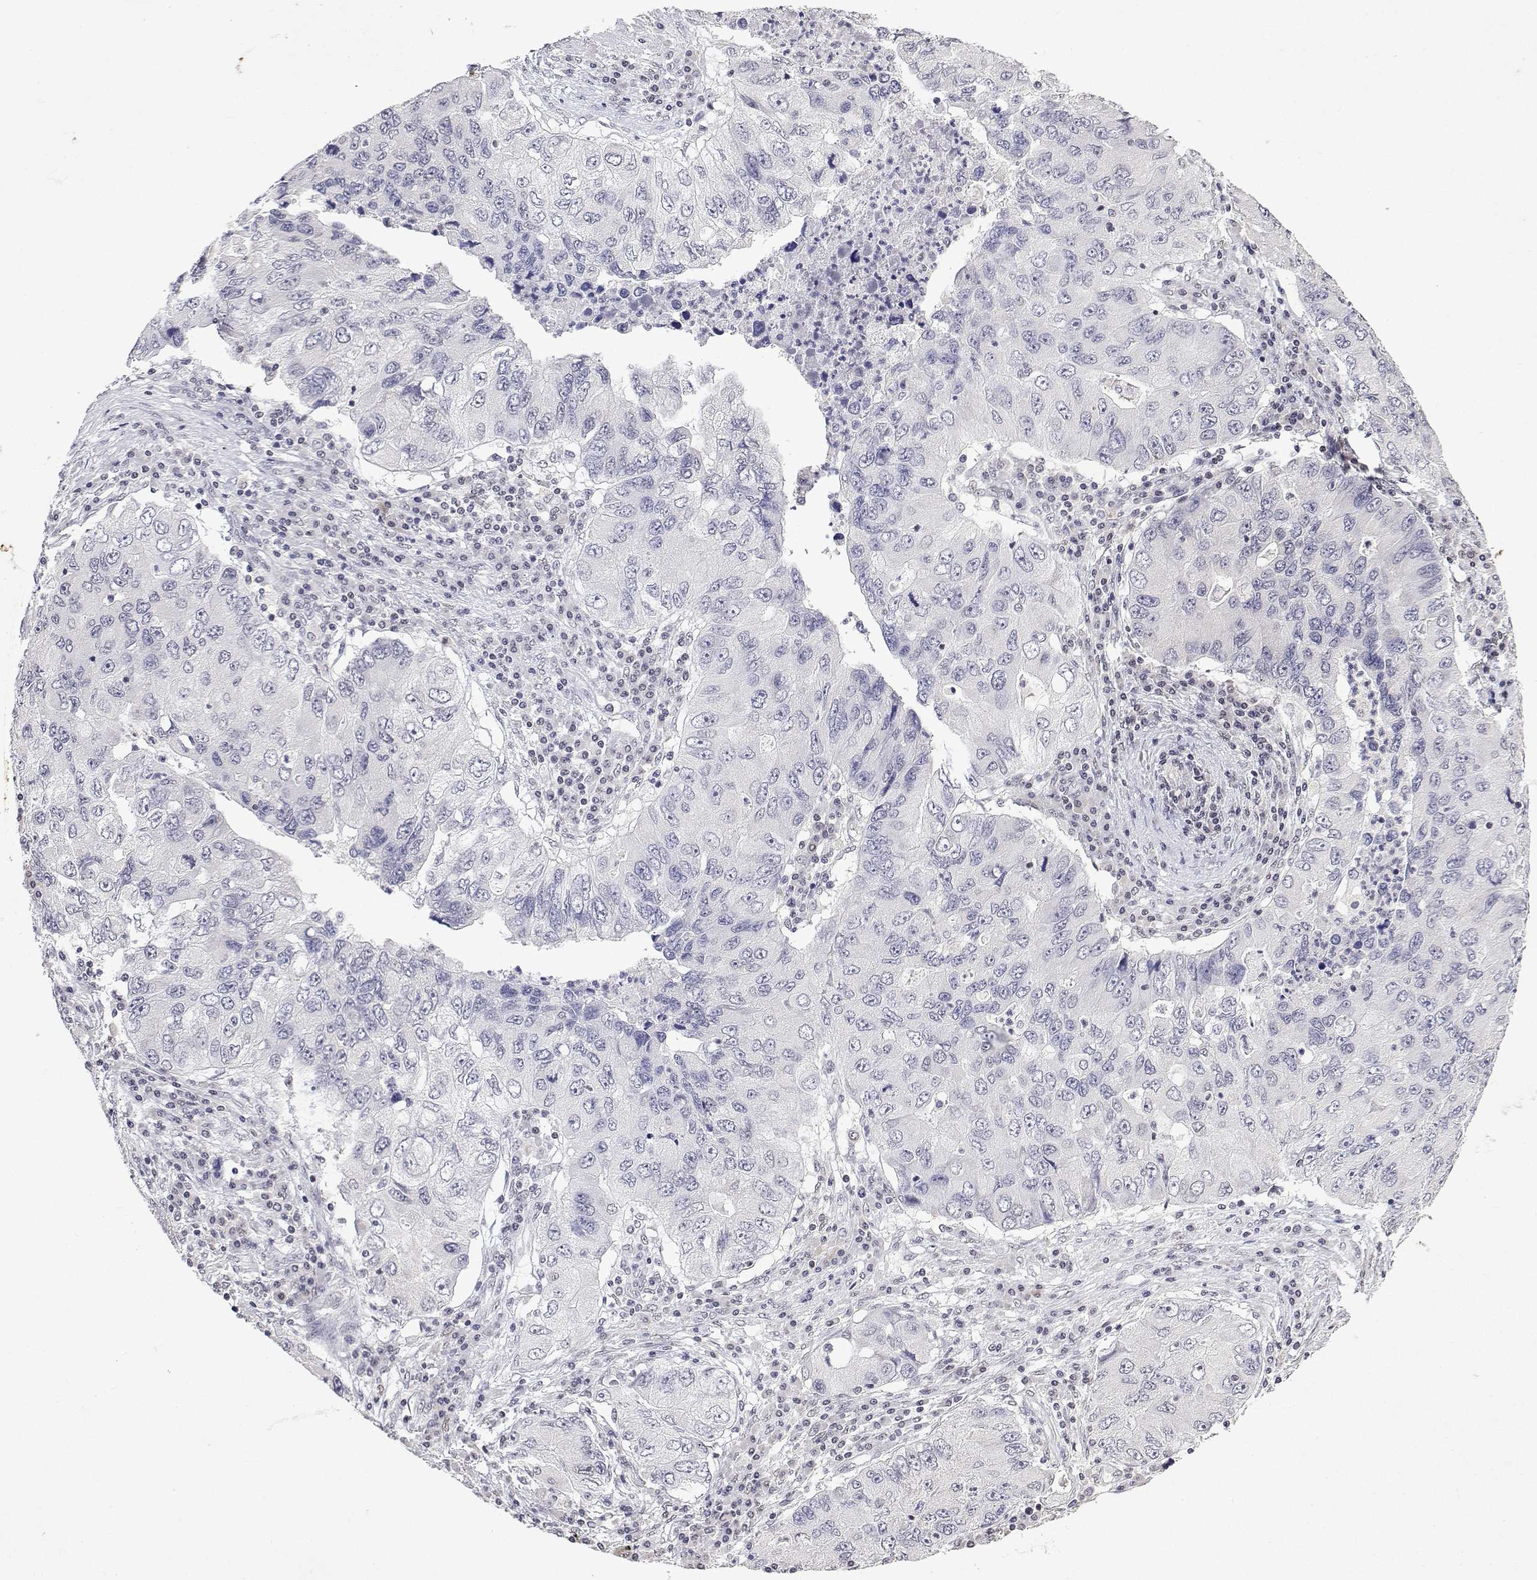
{"staining": {"intensity": "negative", "quantity": "none", "location": "none"}, "tissue": "lung cancer", "cell_type": "Tumor cells", "image_type": "cancer", "snomed": [{"axis": "morphology", "description": "Adenocarcinoma, NOS"}, {"axis": "morphology", "description": "Adenocarcinoma, metastatic, NOS"}, {"axis": "topography", "description": "Lymph node"}, {"axis": "topography", "description": "Lung"}], "caption": "Protein analysis of lung cancer (metastatic adenocarcinoma) shows no significant staining in tumor cells.", "gene": "XPC", "patient": {"sex": "female", "age": 54}}